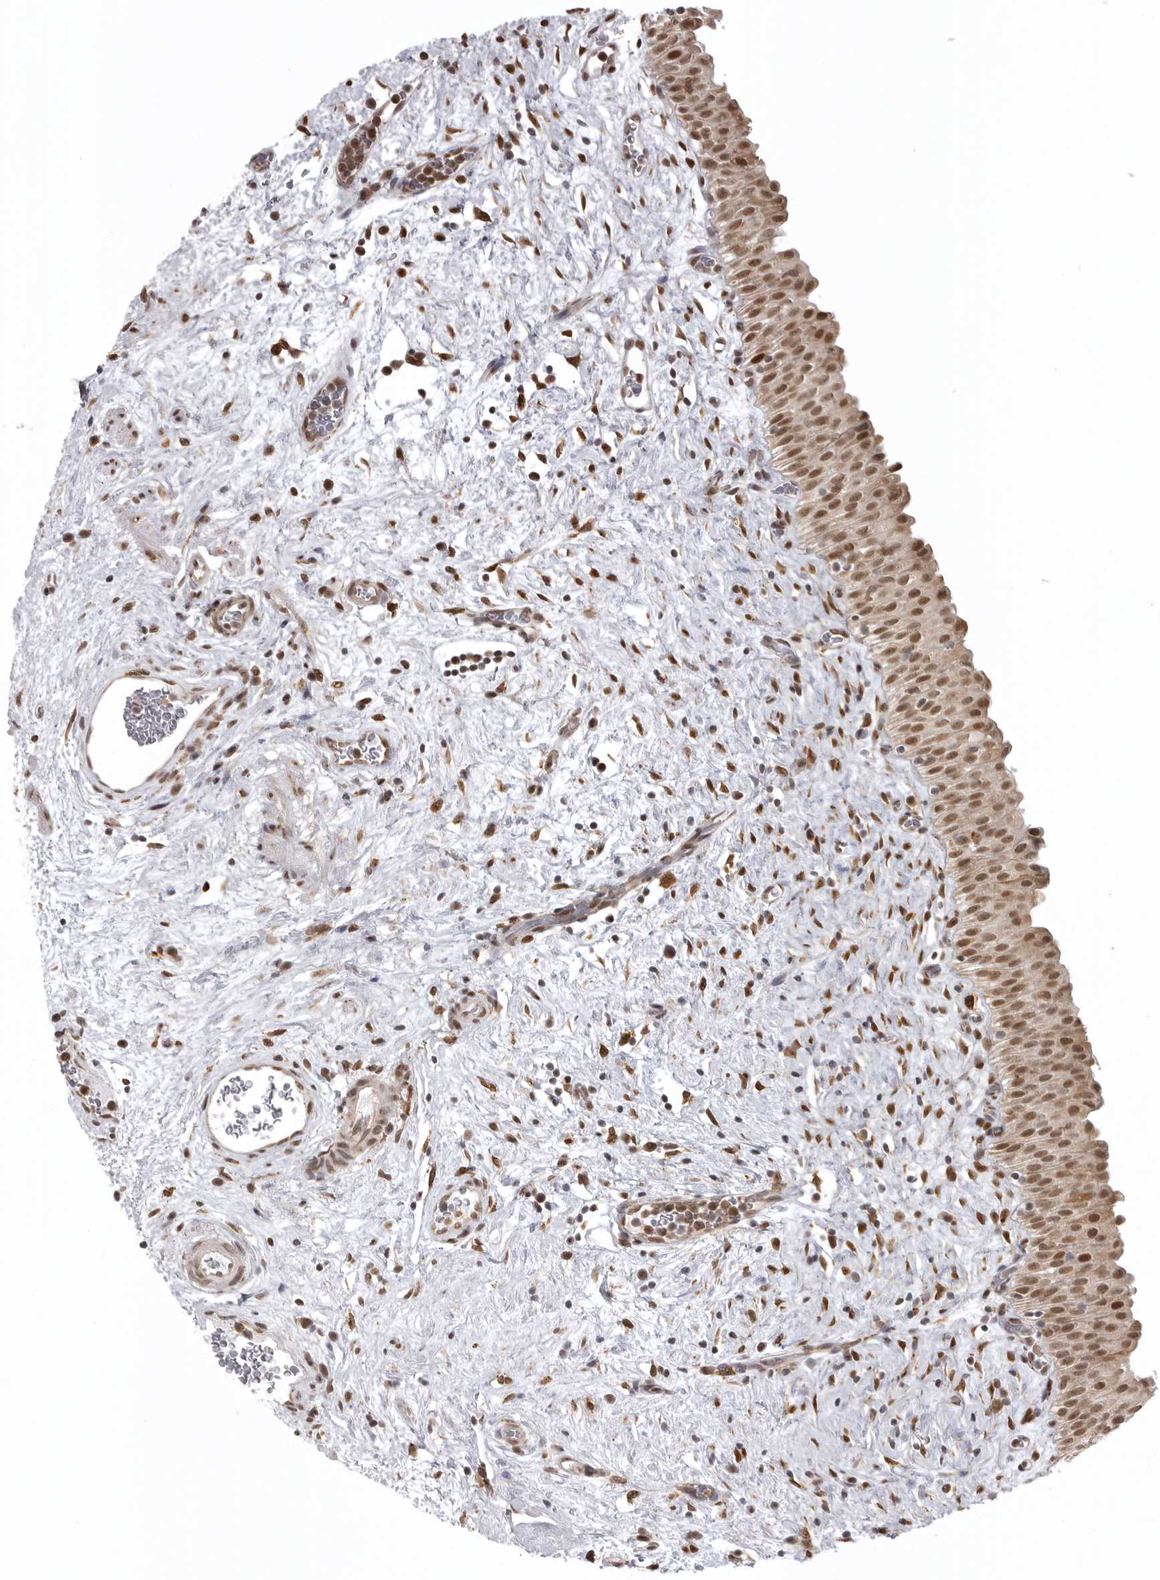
{"staining": {"intensity": "moderate", "quantity": ">75%", "location": "nuclear"}, "tissue": "urinary bladder", "cell_type": "Urothelial cells", "image_type": "normal", "snomed": [{"axis": "morphology", "description": "Normal tissue, NOS"}, {"axis": "topography", "description": "Urinary bladder"}], "caption": "Moderate nuclear positivity for a protein is identified in approximately >75% of urothelial cells of unremarkable urinary bladder using immunohistochemistry.", "gene": "ISG20L2", "patient": {"sex": "male", "age": 82}}